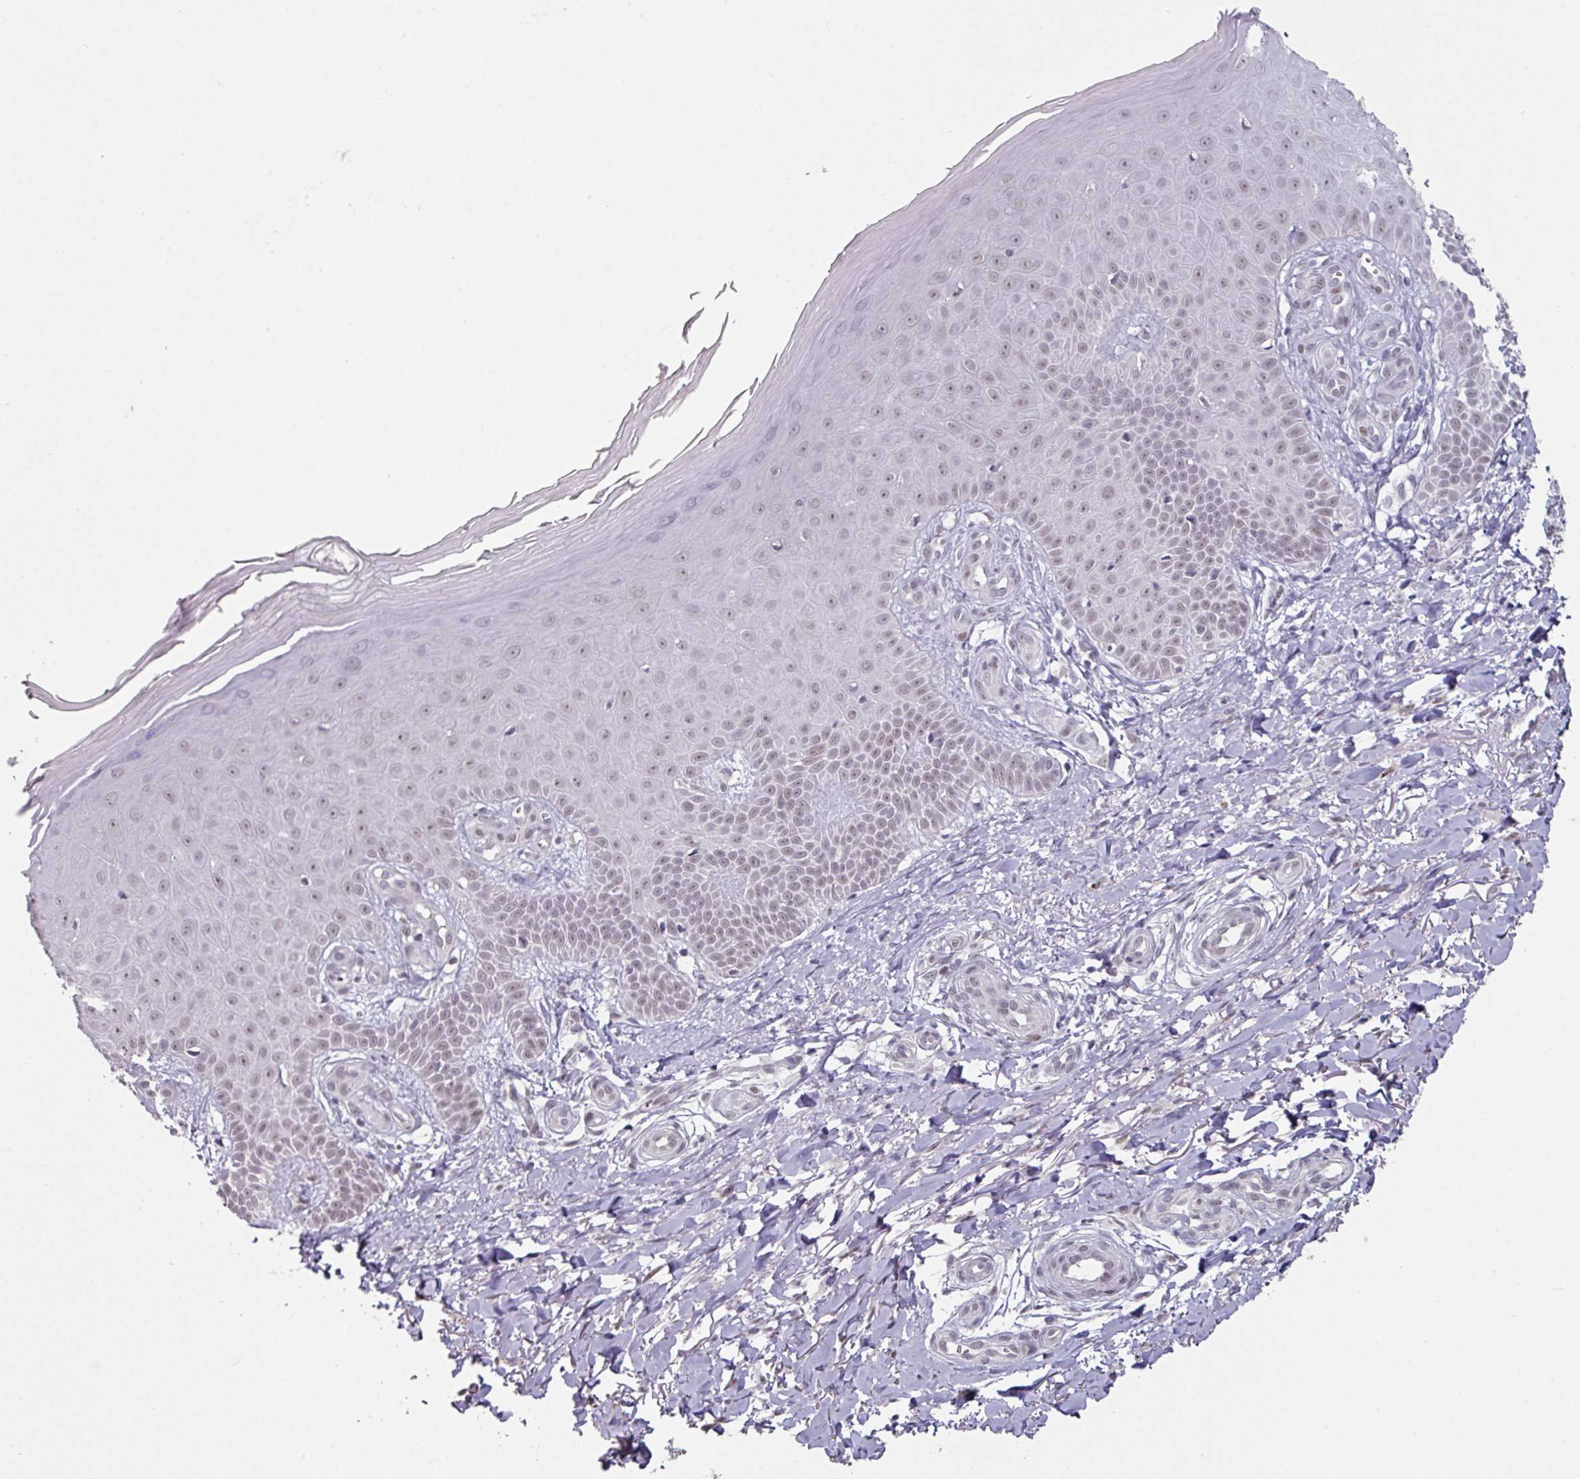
{"staining": {"intensity": "negative", "quantity": "none", "location": "none"}, "tissue": "skin", "cell_type": "Fibroblasts", "image_type": "normal", "snomed": [{"axis": "morphology", "description": "Normal tissue, NOS"}, {"axis": "topography", "description": "Skin"}], "caption": "A high-resolution histopathology image shows IHC staining of unremarkable skin, which demonstrates no significant staining in fibroblasts. Nuclei are stained in blue.", "gene": "ELK1", "patient": {"sex": "male", "age": 81}}